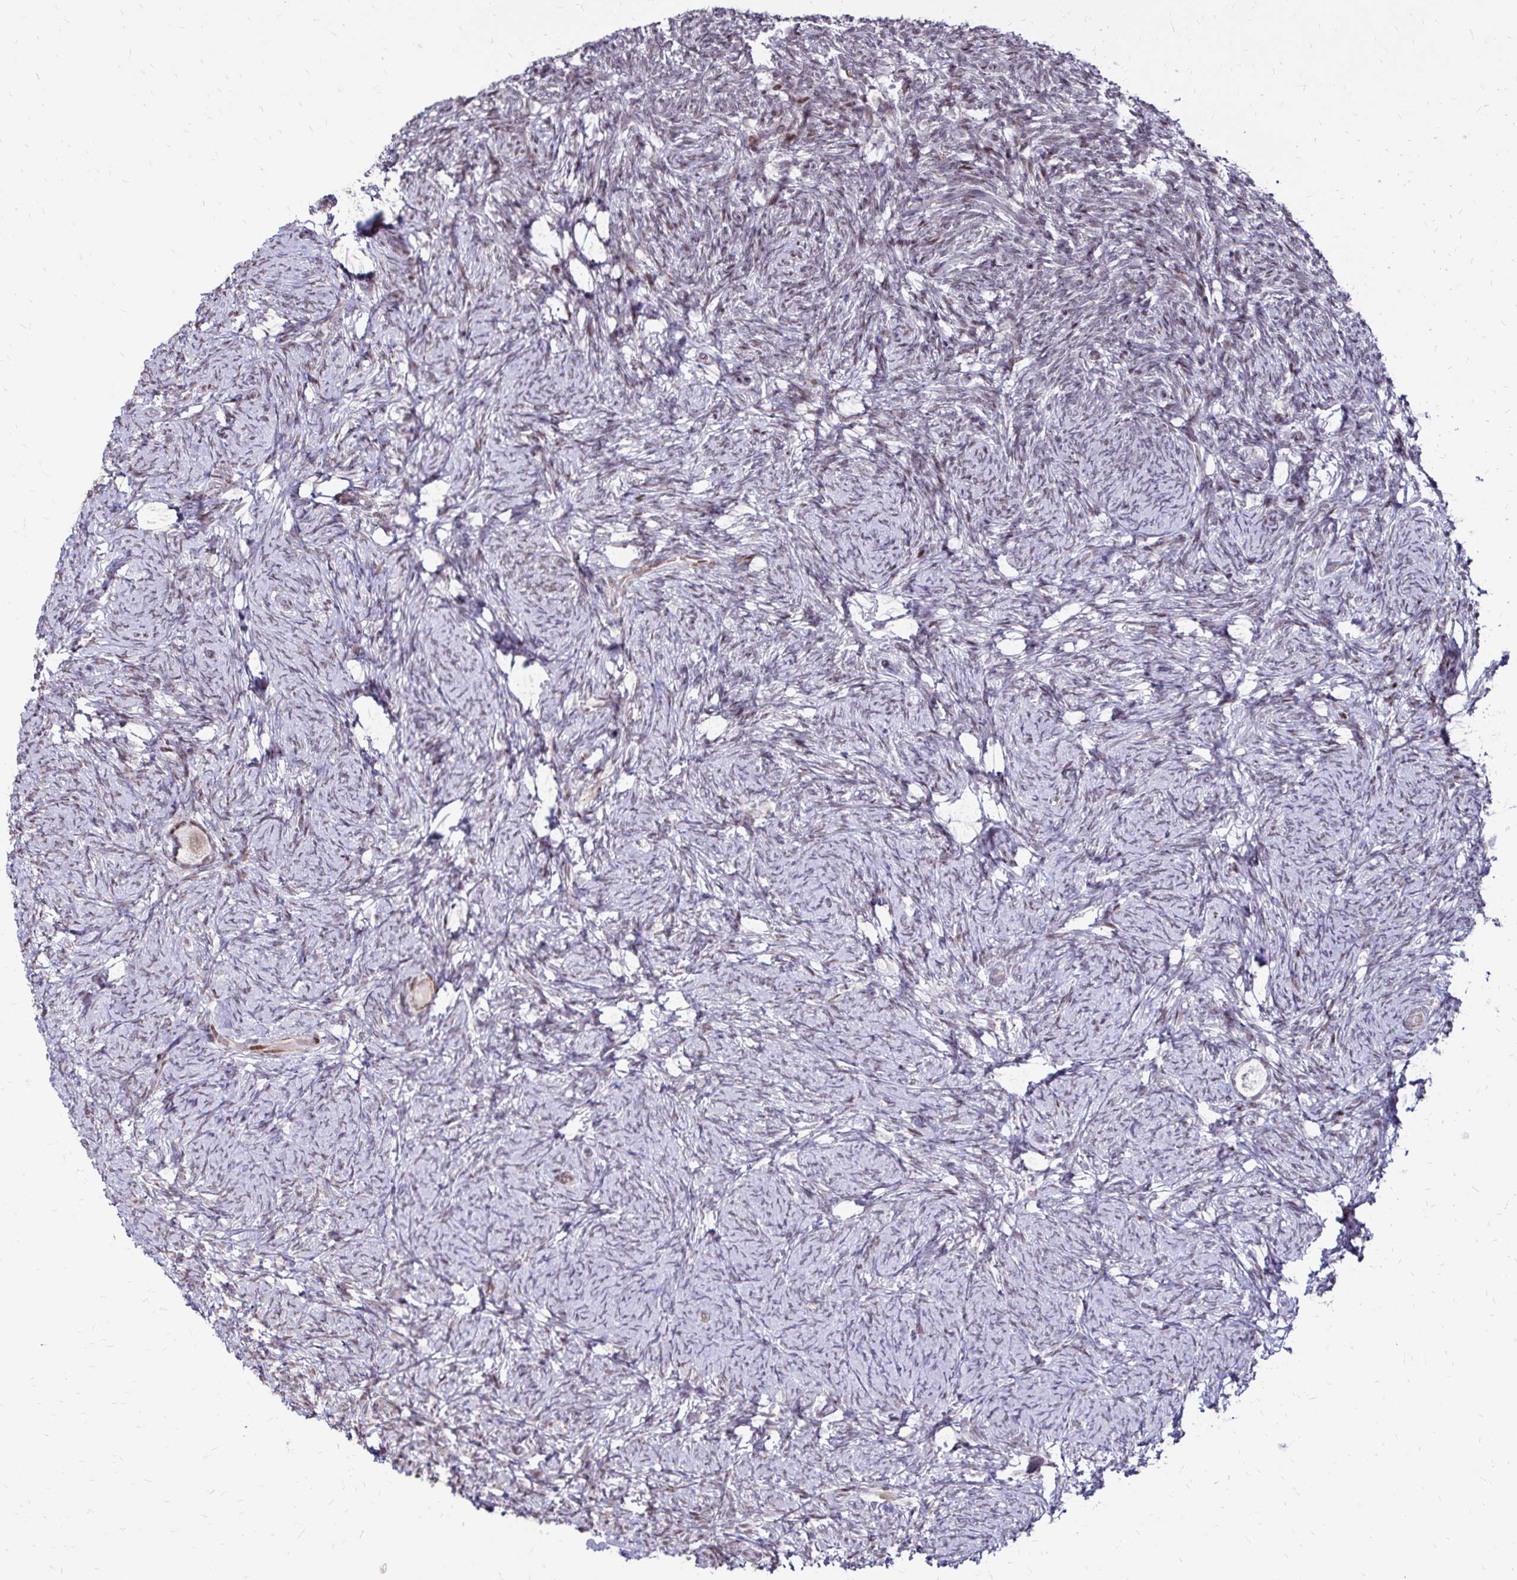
{"staining": {"intensity": "weak", "quantity": ">75%", "location": "cytoplasmic/membranous,nuclear"}, "tissue": "ovary", "cell_type": "Follicle cells", "image_type": "normal", "snomed": [{"axis": "morphology", "description": "Normal tissue, NOS"}, {"axis": "topography", "description": "Ovary"}], "caption": "Immunohistochemical staining of normal human ovary exhibits weak cytoplasmic/membranous,nuclear protein positivity in about >75% of follicle cells.", "gene": "TOB1", "patient": {"sex": "female", "age": 34}}